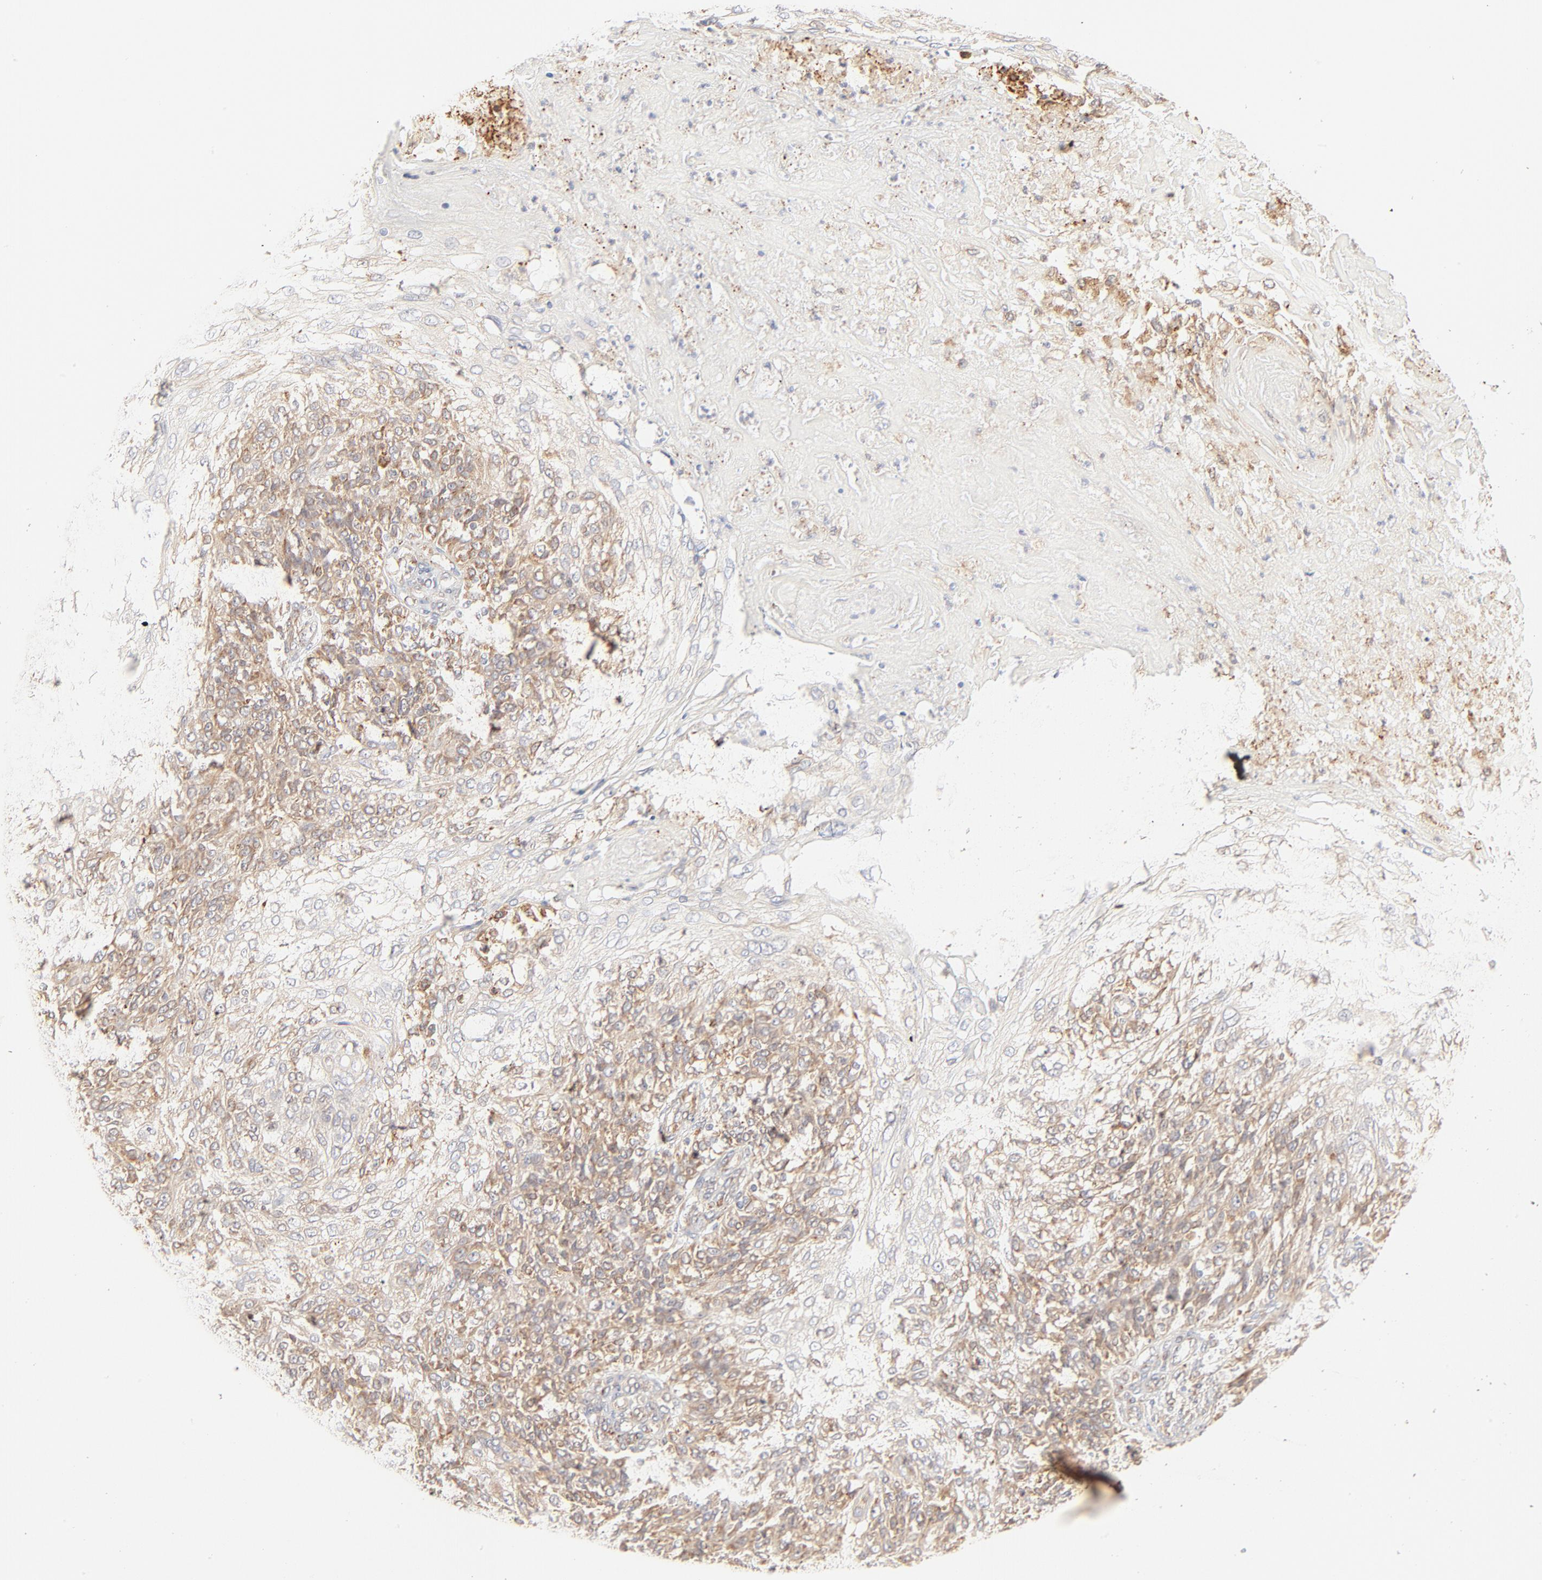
{"staining": {"intensity": "moderate", "quantity": ">75%", "location": "cytoplasmic/membranous"}, "tissue": "skin cancer", "cell_type": "Tumor cells", "image_type": "cancer", "snomed": [{"axis": "morphology", "description": "Normal tissue, NOS"}, {"axis": "morphology", "description": "Squamous cell carcinoma, NOS"}, {"axis": "topography", "description": "Skin"}], "caption": "Approximately >75% of tumor cells in human squamous cell carcinoma (skin) display moderate cytoplasmic/membranous protein expression as visualized by brown immunohistochemical staining.", "gene": "PARP12", "patient": {"sex": "female", "age": 83}}